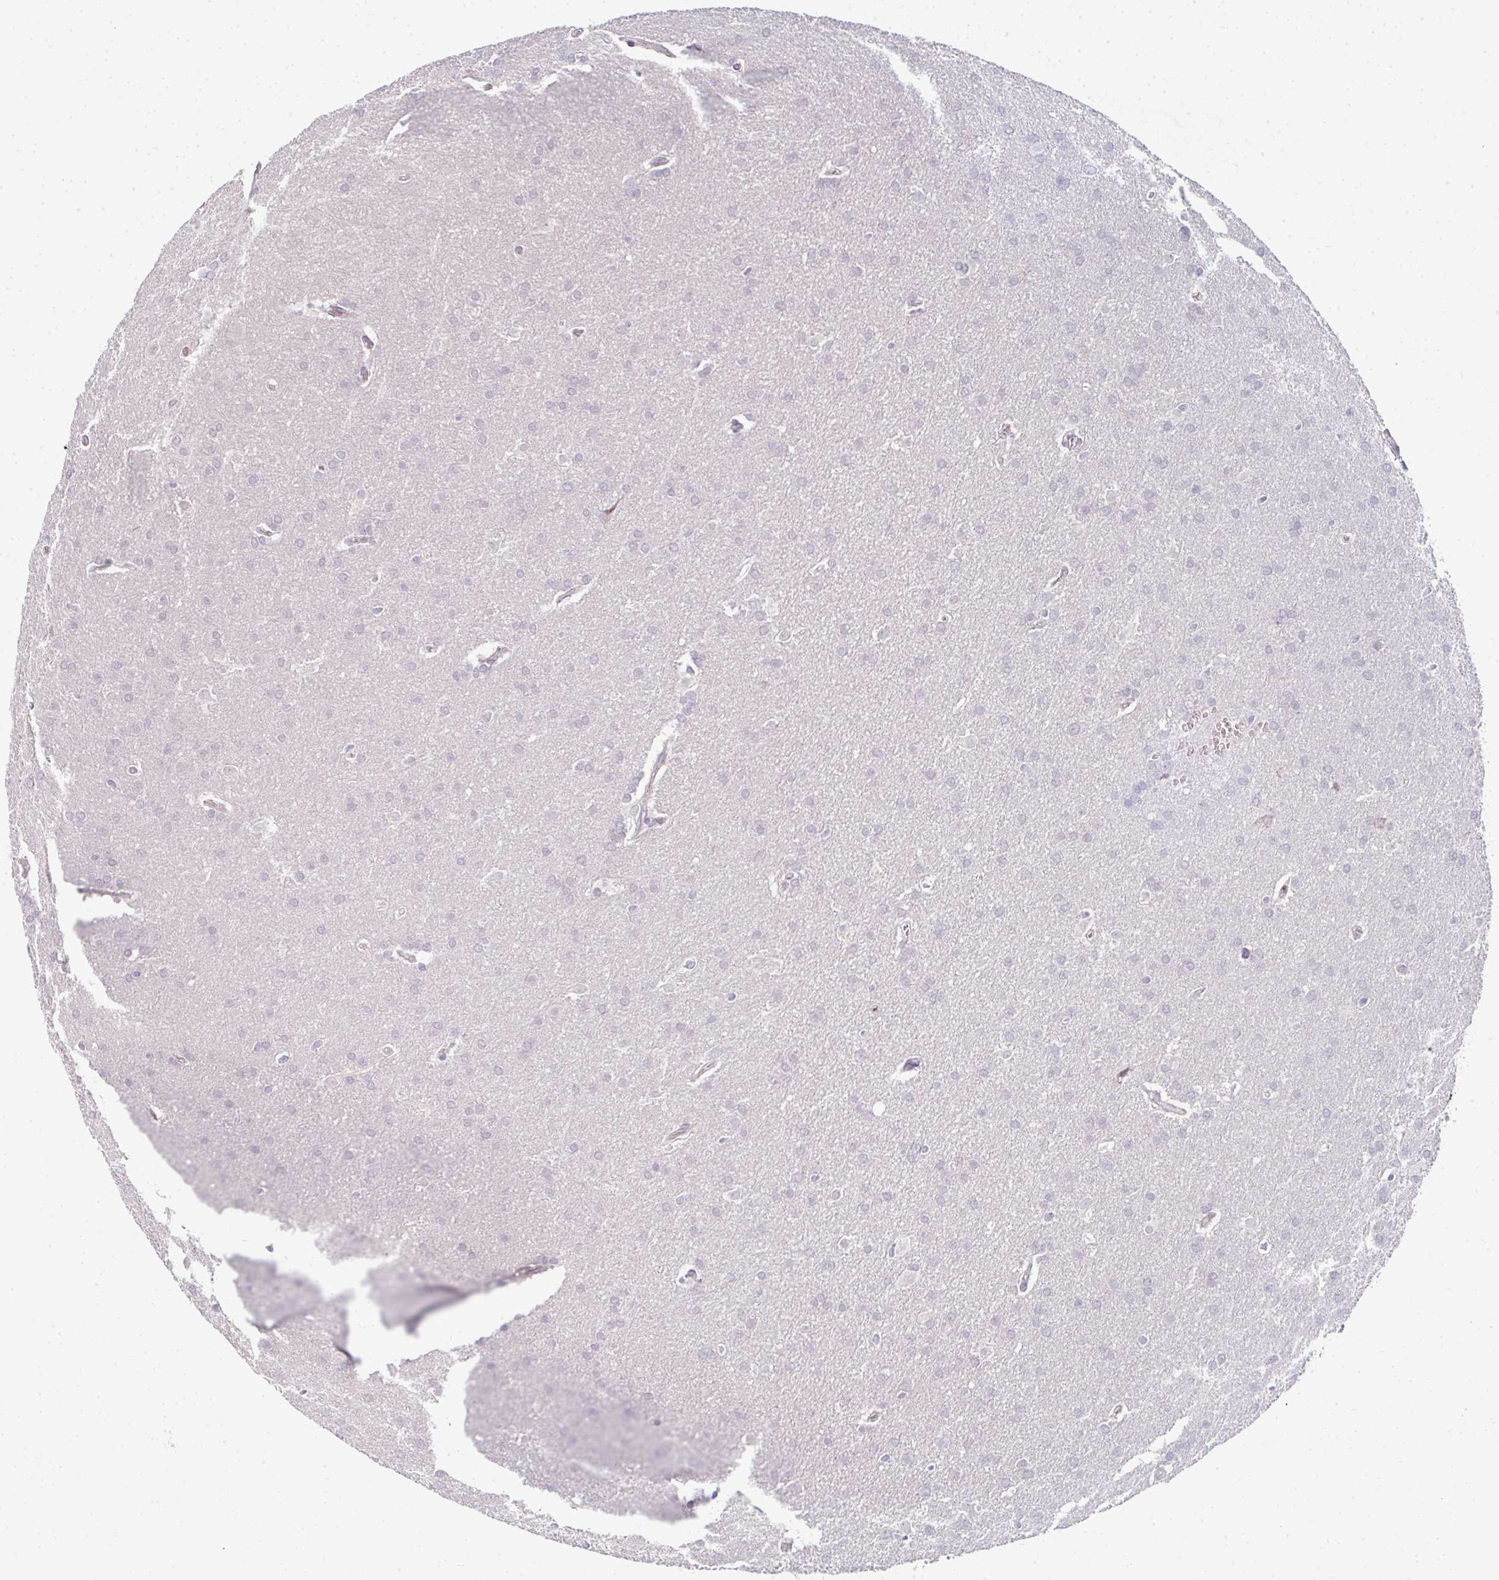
{"staining": {"intensity": "negative", "quantity": "none", "location": "none"}, "tissue": "glioma", "cell_type": "Tumor cells", "image_type": "cancer", "snomed": [{"axis": "morphology", "description": "Glioma, malignant, Low grade"}, {"axis": "topography", "description": "Brain"}], "caption": "Micrograph shows no significant protein staining in tumor cells of malignant glioma (low-grade). The staining was performed using DAB (3,3'-diaminobenzidine) to visualize the protein expression in brown, while the nuclei were stained in blue with hematoxylin (Magnification: 20x).", "gene": "RBBP6", "patient": {"sex": "female", "age": 32}}